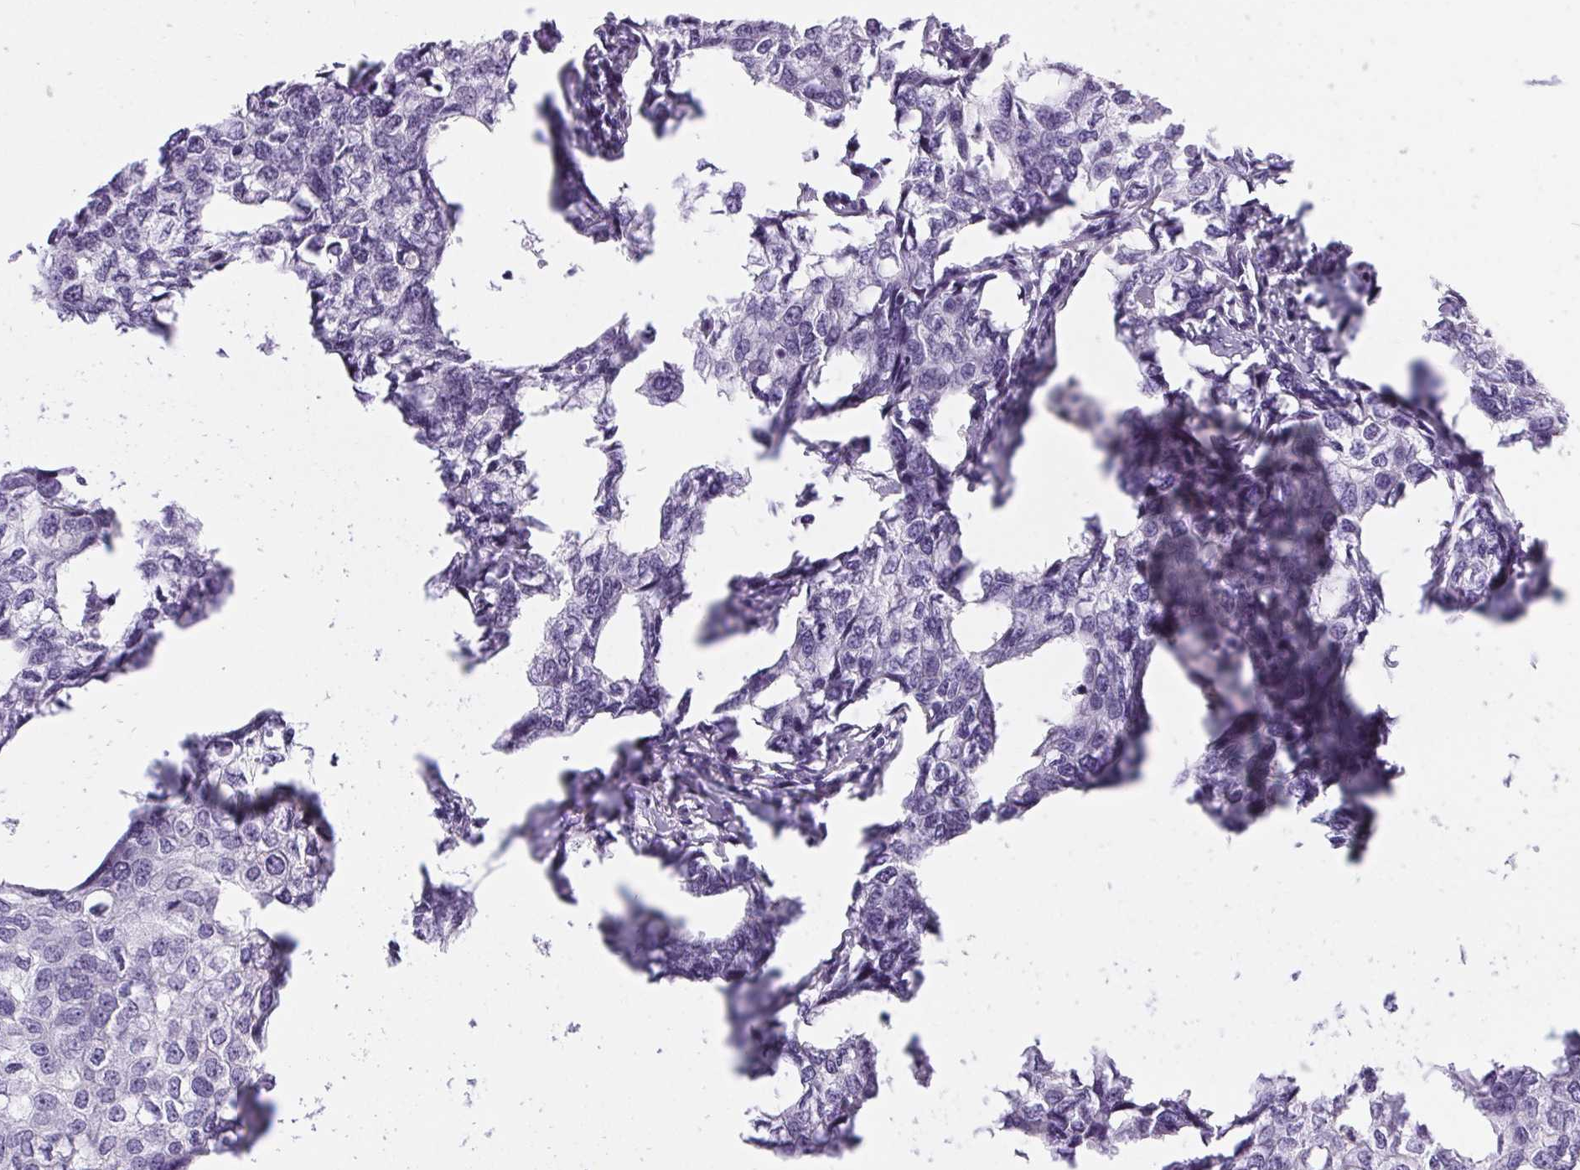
{"staining": {"intensity": "negative", "quantity": "none", "location": "none"}, "tissue": "breast cancer", "cell_type": "Tumor cells", "image_type": "cancer", "snomed": [{"axis": "morphology", "description": "Duct carcinoma"}, {"axis": "topography", "description": "Breast"}], "caption": "Protein analysis of breast cancer (intraductal carcinoma) reveals no significant expression in tumor cells. (DAB (3,3'-diaminobenzidine) immunohistochemistry with hematoxylin counter stain).", "gene": "XDH", "patient": {"sex": "female", "age": 27}}